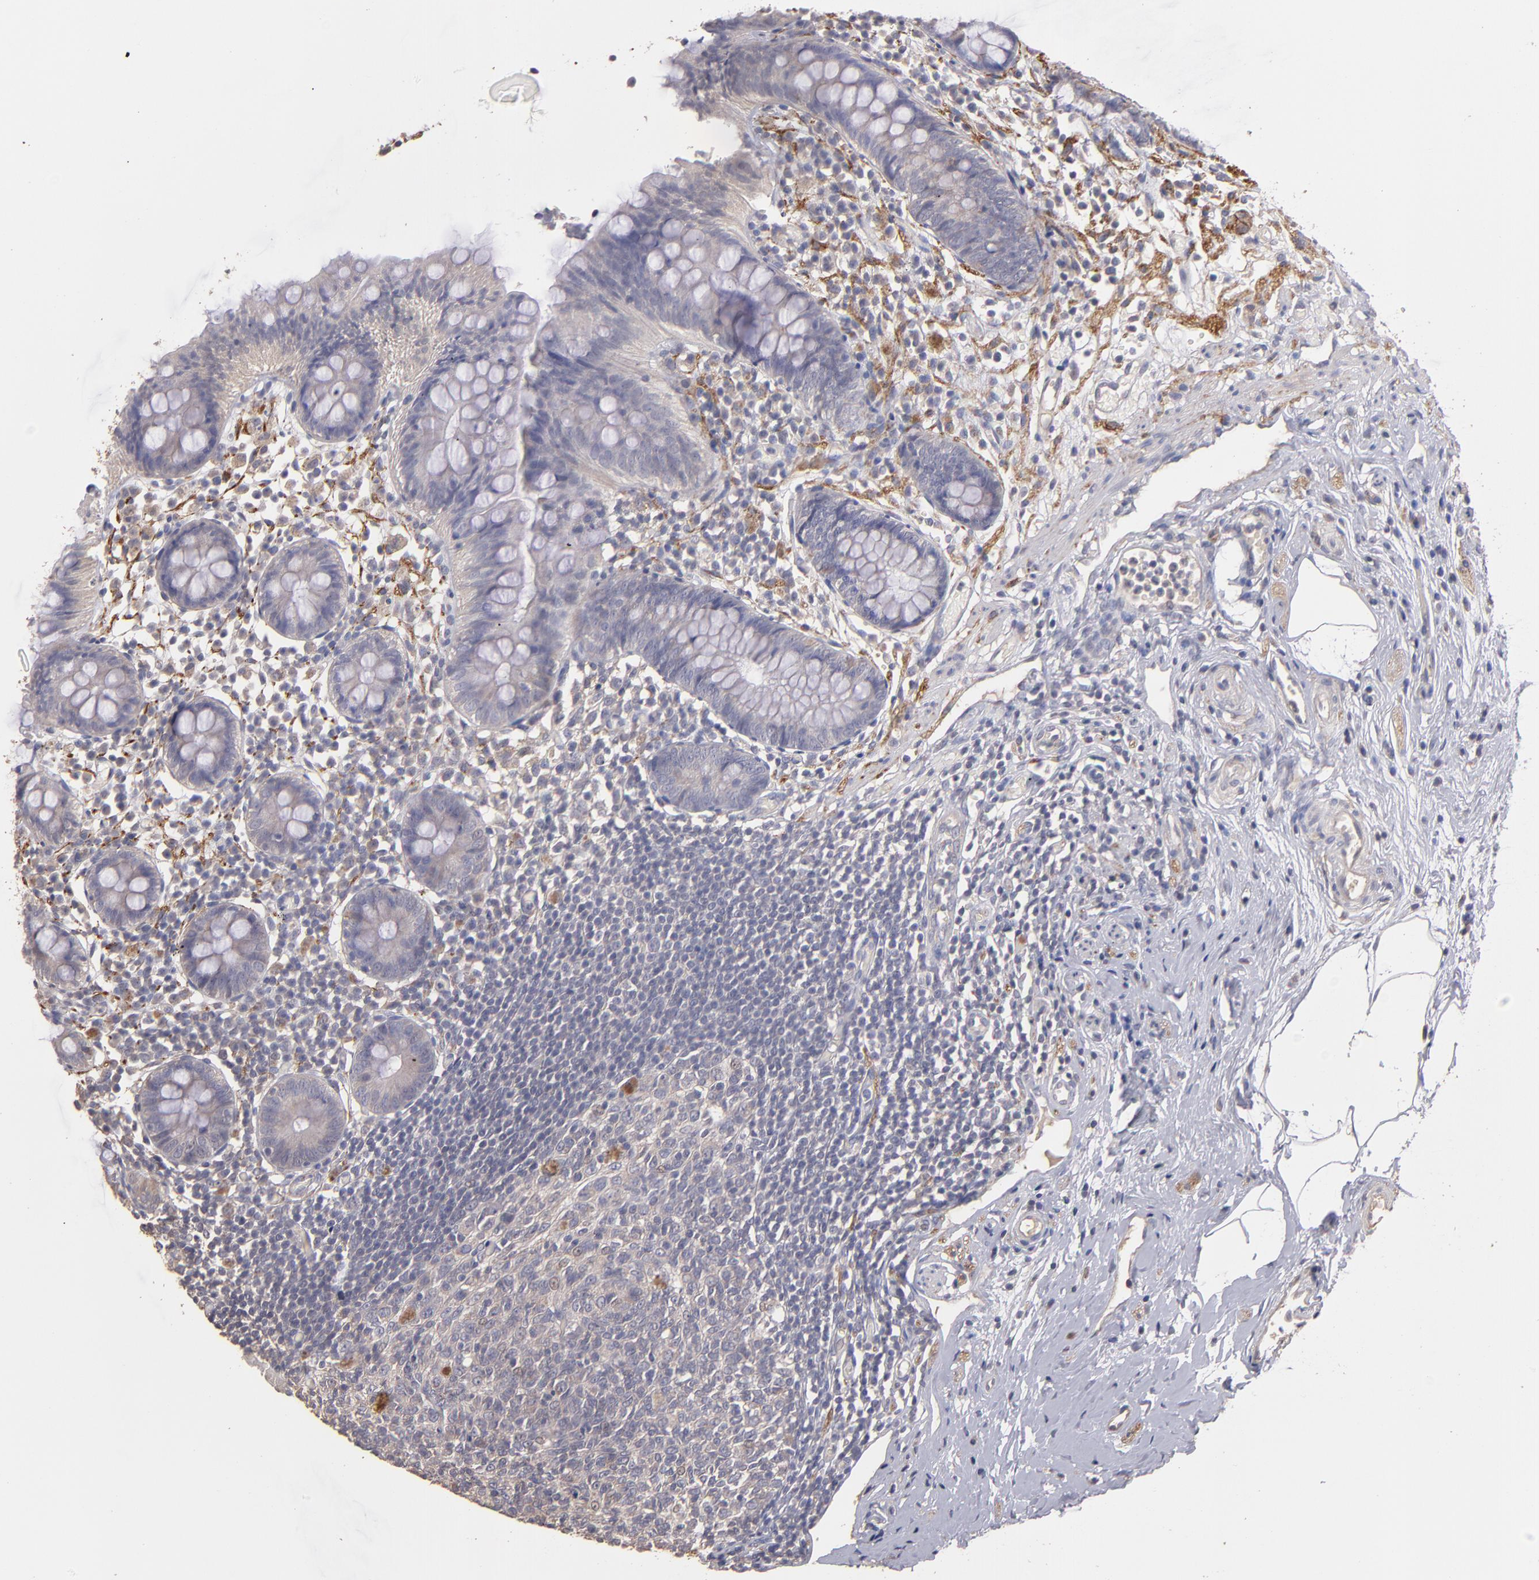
{"staining": {"intensity": "weak", "quantity": "<25%", "location": "cytoplasmic/membranous"}, "tissue": "appendix", "cell_type": "Glandular cells", "image_type": "normal", "snomed": [{"axis": "morphology", "description": "Normal tissue, NOS"}, {"axis": "topography", "description": "Appendix"}], "caption": "IHC histopathology image of normal appendix: human appendix stained with DAB (3,3'-diaminobenzidine) shows no significant protein staining in glandular cells. The staining was performed using DAB (3,3'-diaminobenzidine) to visualize the protein expression in brown, while the nuclei were stained in blue with hematoxylin (Magnification: 20x).", "gene": "GNAZ", "patient": {"sex": "male", "age": 38}}